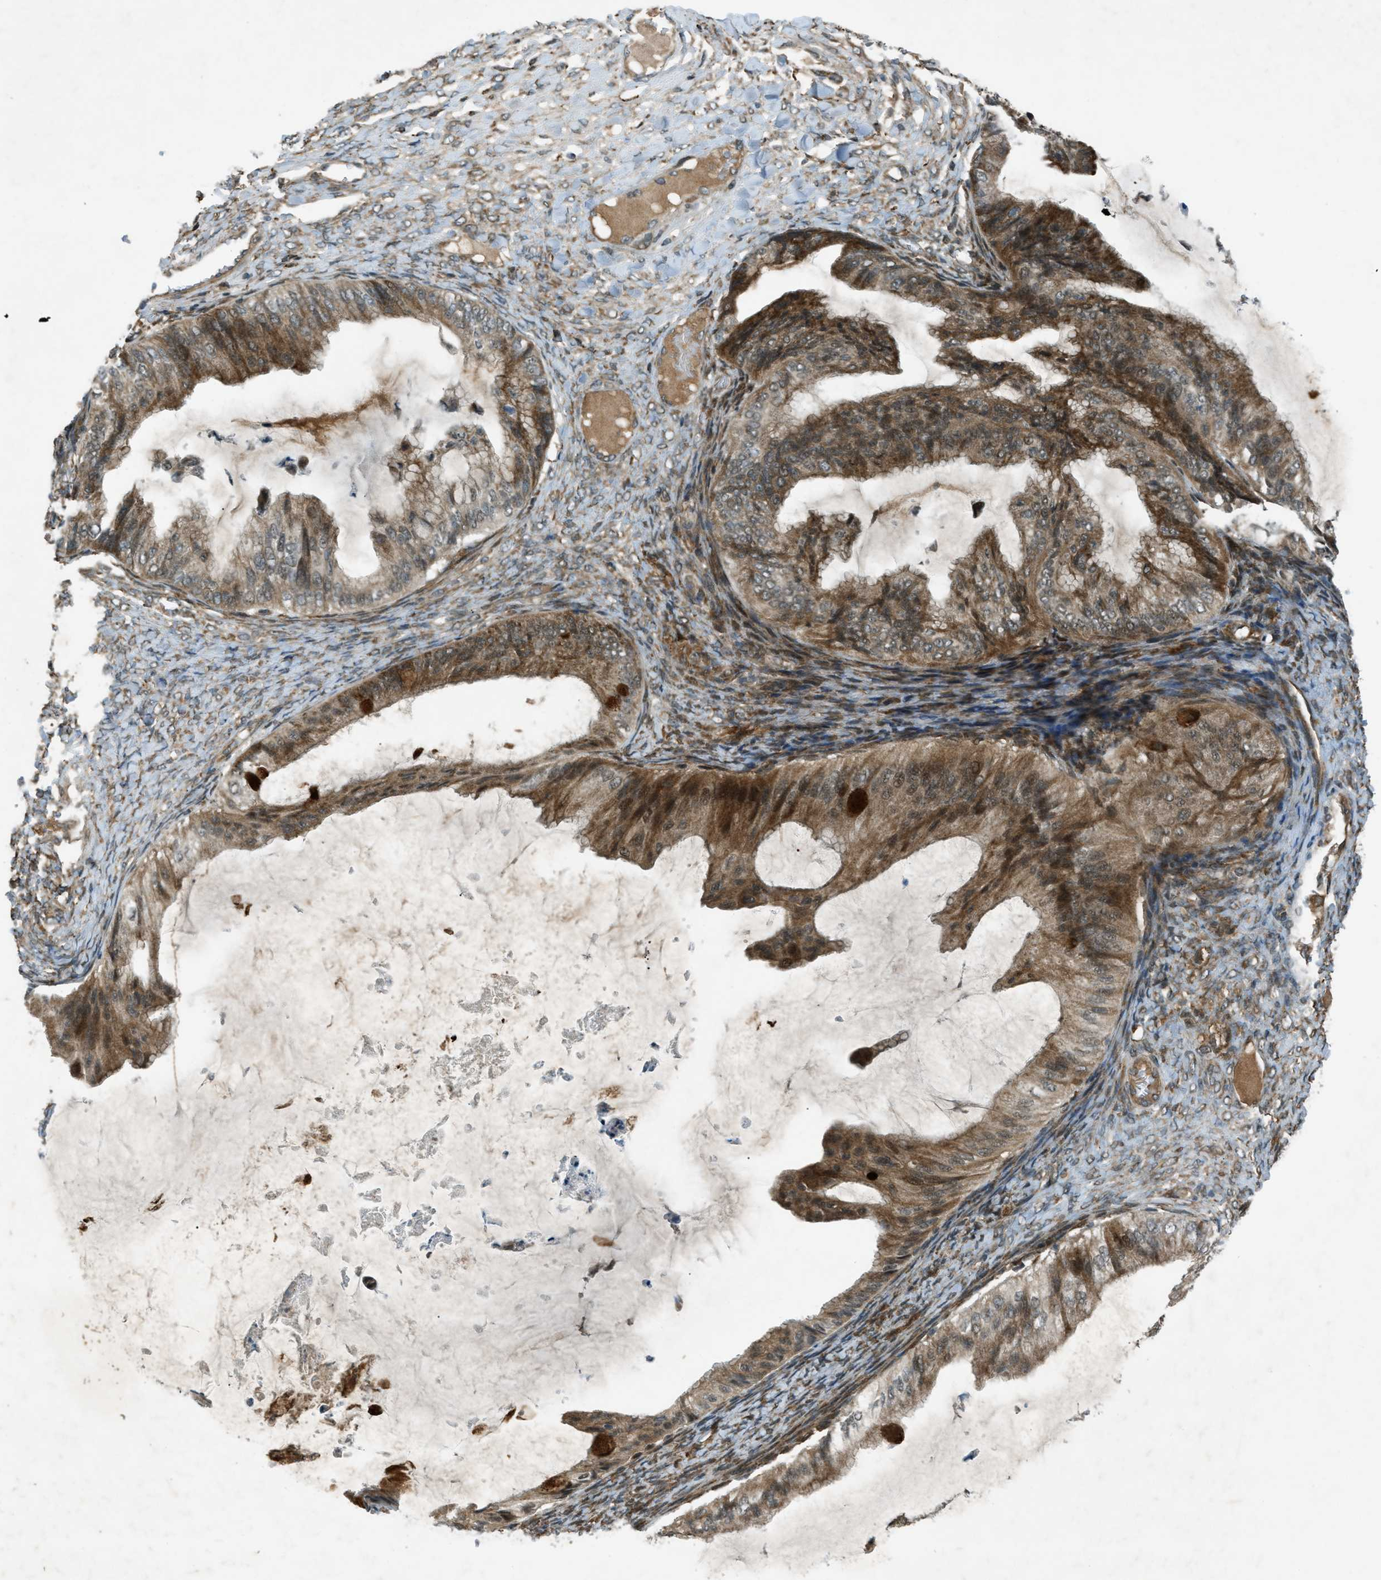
{"staining": {"intensity": "moderate", "quantity": ">75%", "location": "cytoplasmic/membranous"}, "tissue": "ovarian cancer", "cell_type": "Tumor cells", "image_type": "cancer", "snomed": [{"axis": "morphology", "description": "Cystadenocarcinoma, mucinous, NOS"}, {"axis": "topography", "description": "Ovary"}], "caption": "The micrograph reveals a brown stain indicating the presence of a protein in the cytoplasmic/membranous of tumor cells in ovarian mucinous cystadenocarcinoma.", "gene": "EIF2AK3", "patient": {"sex": "female", "age": 61}}